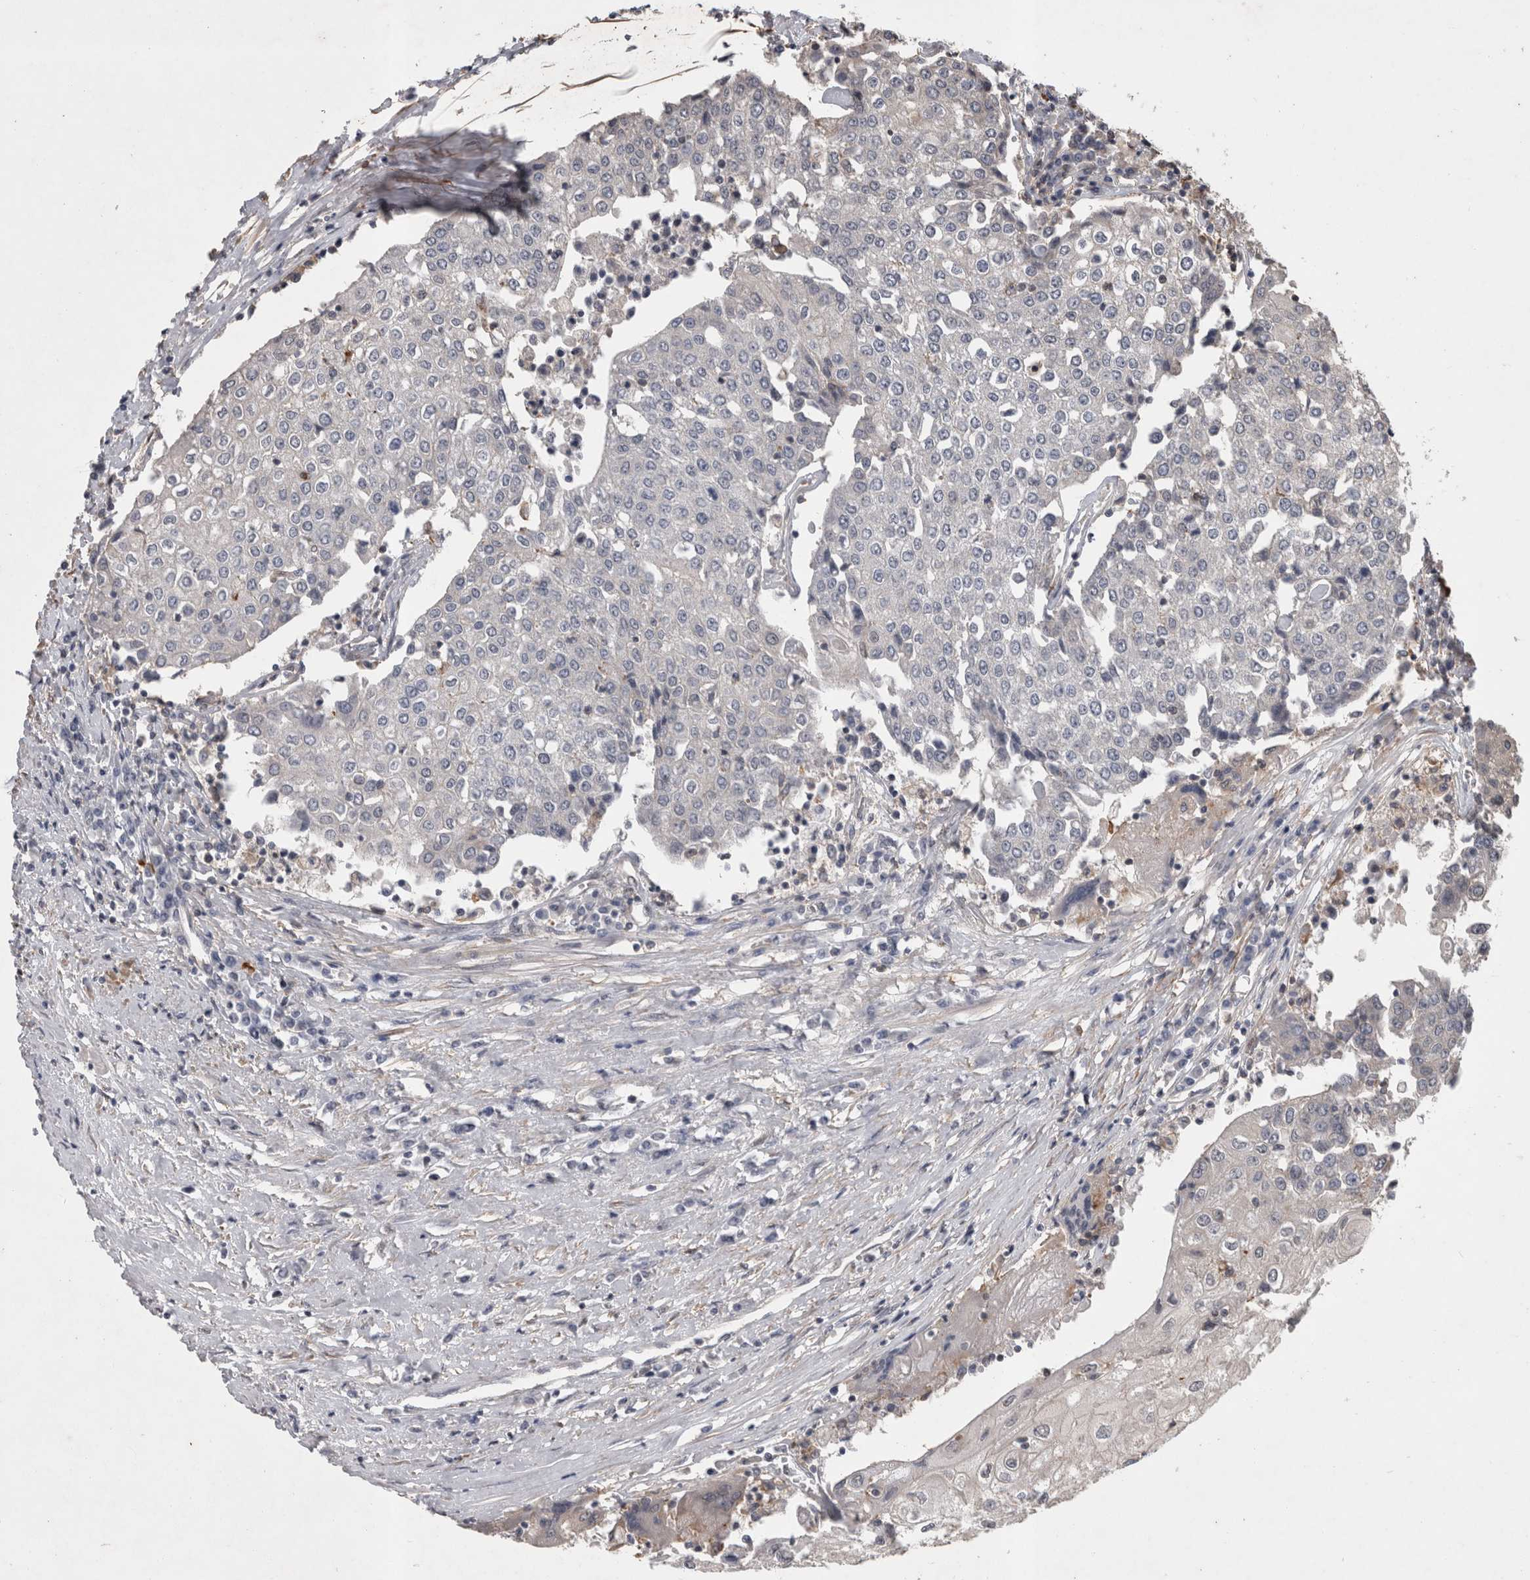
{"staining": {"intensity": "negative", "quantity": "none", "location": "none"}, "tissue": "urothelial cancer", "cell_type": "Tumor cells", "image_type": "cancer", "snomed": [{"axis": "morphology", "description": "Urothelial carcinoma, High grade"}, {"axis": "topography", "description": "Urinary bladder"}], "caption": "The immunohistochemistry micrograph has no significant expression in tumor cells of urothelial carcinoma (high-grade) tissue.", "gene": "SPATA48", "patient": {"sex": "female", "age": 85}}